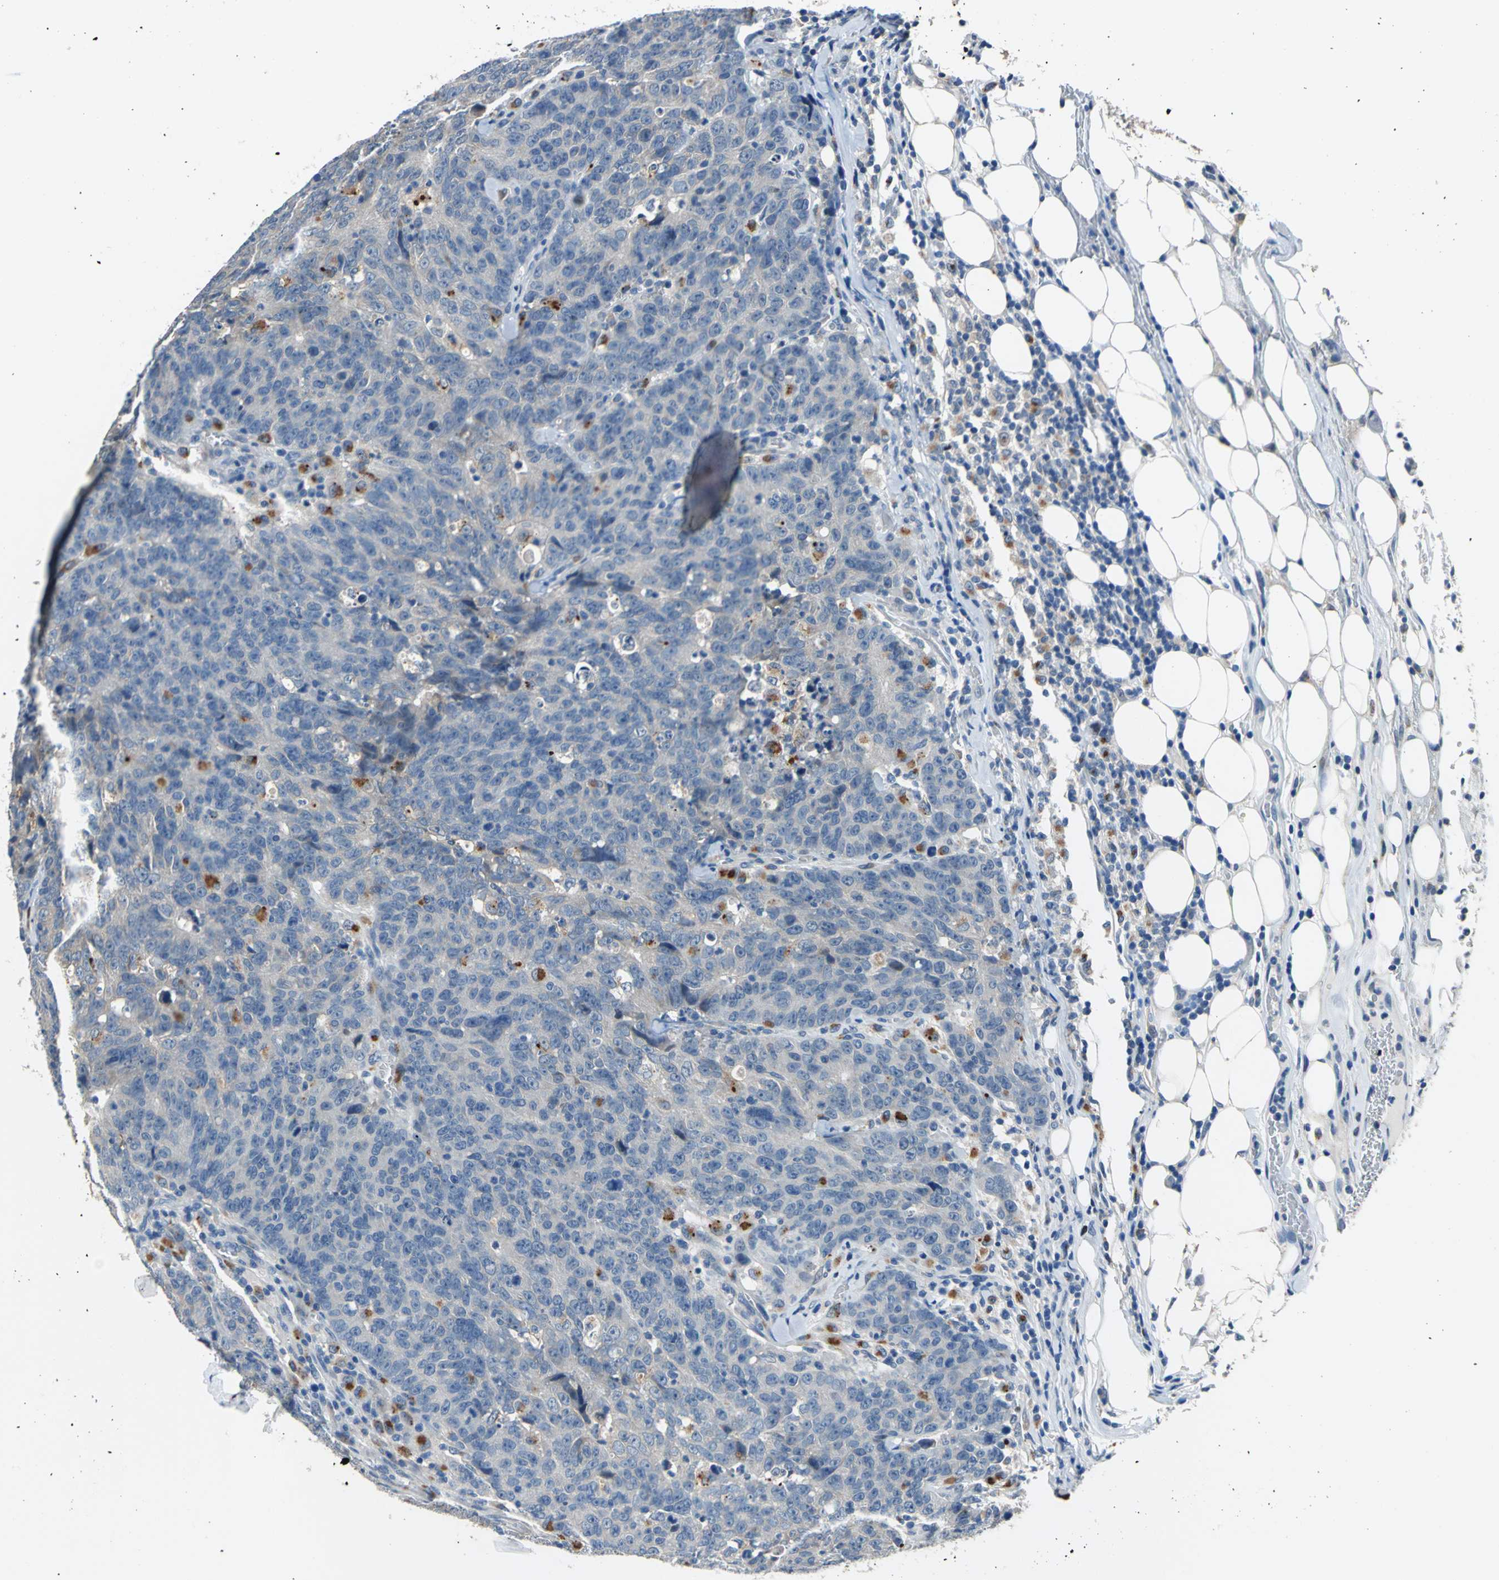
{"staining": {"intensity": "weak", "quantity": "25%-75%", "location": "cytoplasmic/membranous"}, "tissue": "colorectal cancer", "cell_type": "Tumor cells", "image_type": "cancer", "snomed": [{"axis": "morphology", "description": "Adenocarcinoma, NOS"}, {"axis": "topography", "description": "Colon"}], "caption": "Brown immunohistochemical staining in colorectal cancer (adenocarcinoma) displays weak cytoplasmic/membranous staining in about 25%-75% of tumor cells. Immunohistochemistry (ihc) stains the protein in brown and the nuclei are stained blue.", "gene": "RASD2", "patient": {"sex": "female", "age": 53}}